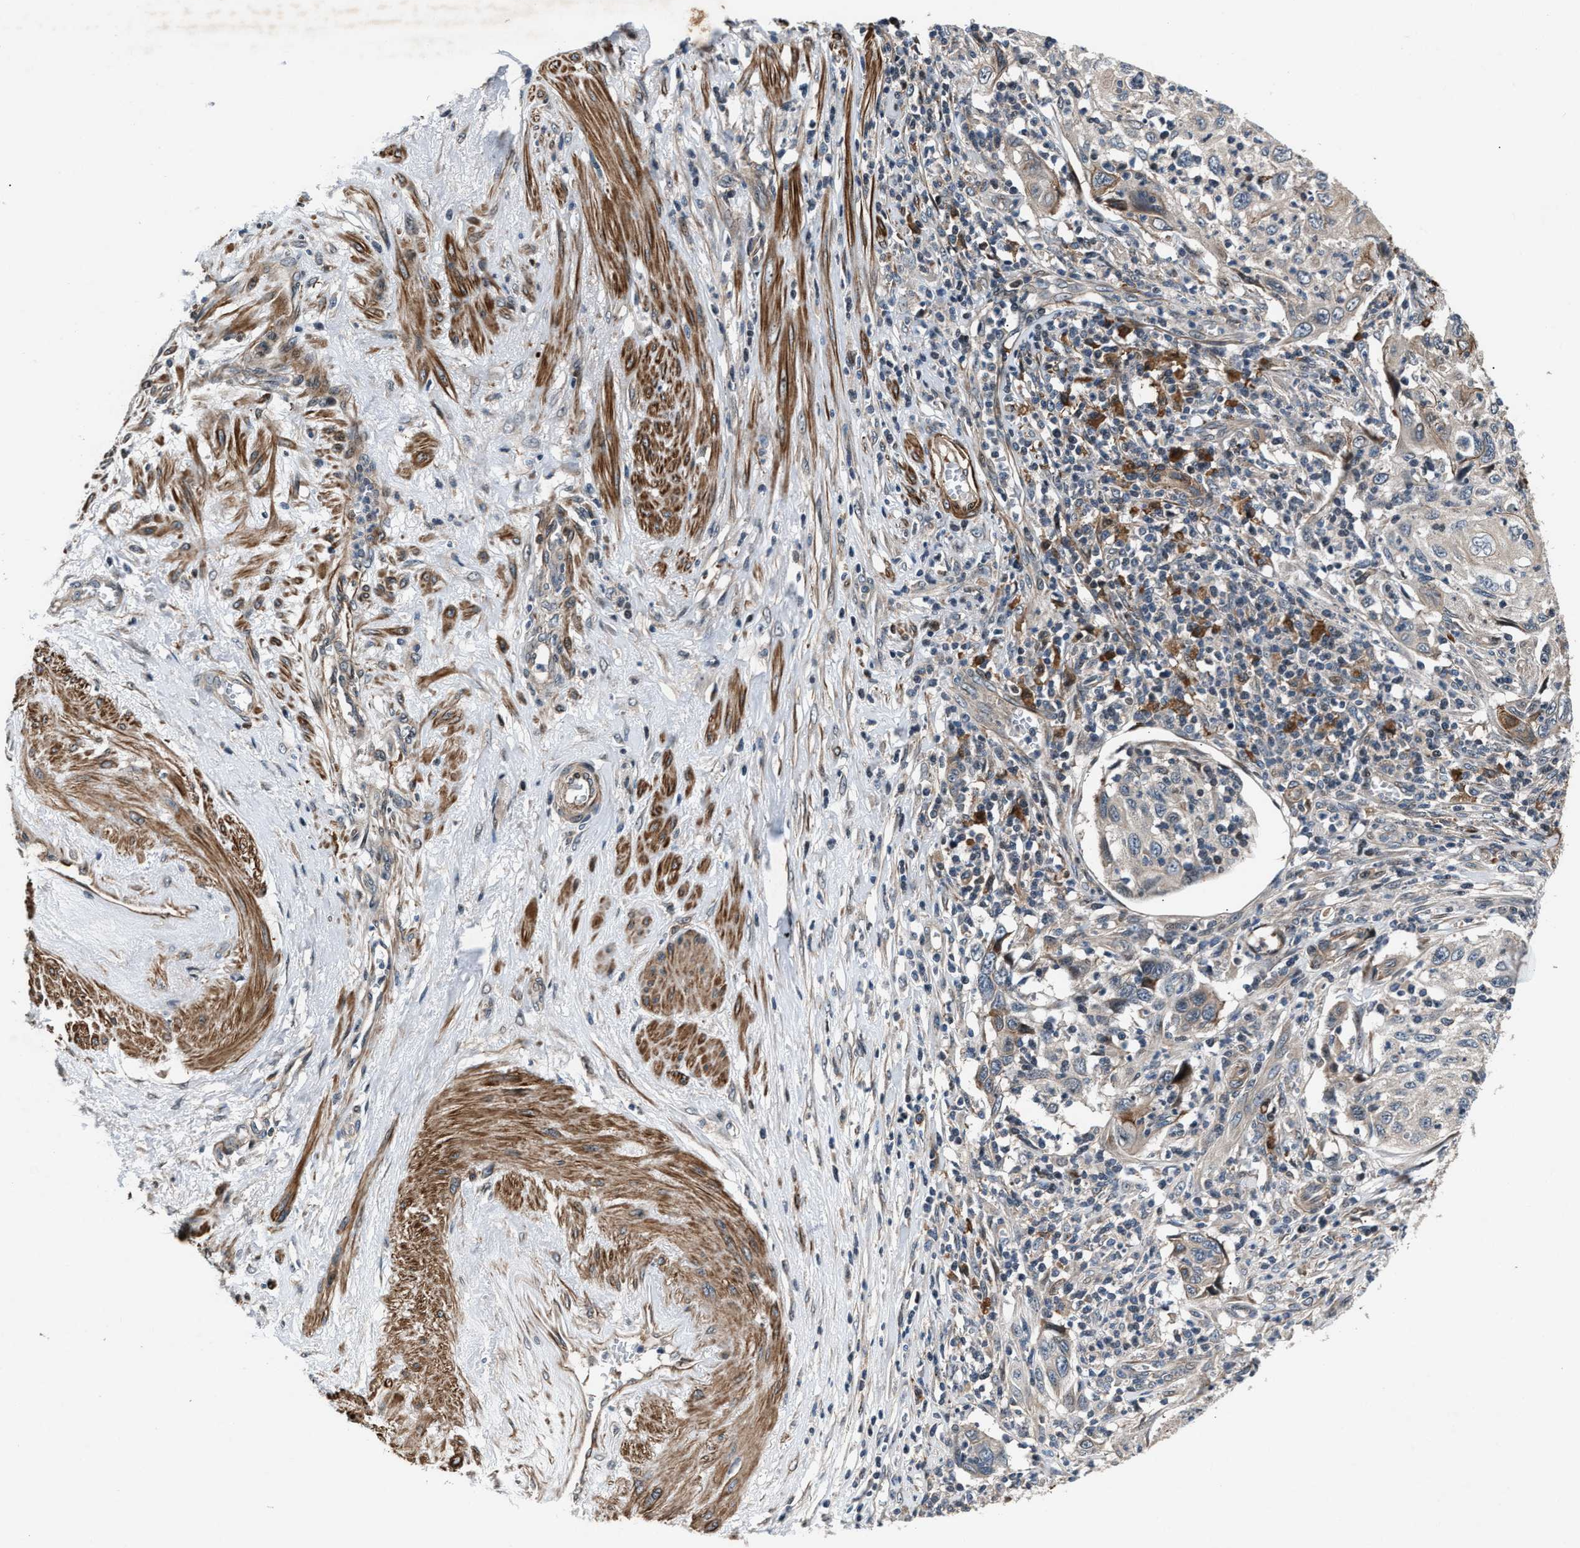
{"staining": {"intensity": "weak", "quantity": "<25%", "location": "cytoplasmic/membranous"}, "tissue": "cervical cancer", "cell_type": "Tumor cells", "image_type": "cancer", "snomed": [{"axis": "morphology", "description": "Squamous cell carcinoma, NOS"}, {"axis": "topography", "description": "Cervix"}], "caption": "This image is of cervical cancer stained with immunohistochemistry to label a protein in brown with the nuclei are counter-stained blue. There is no expression in tumor cells.", "gene": "DYNC2I1", "patient": {"sex": "female", "age": 70}}